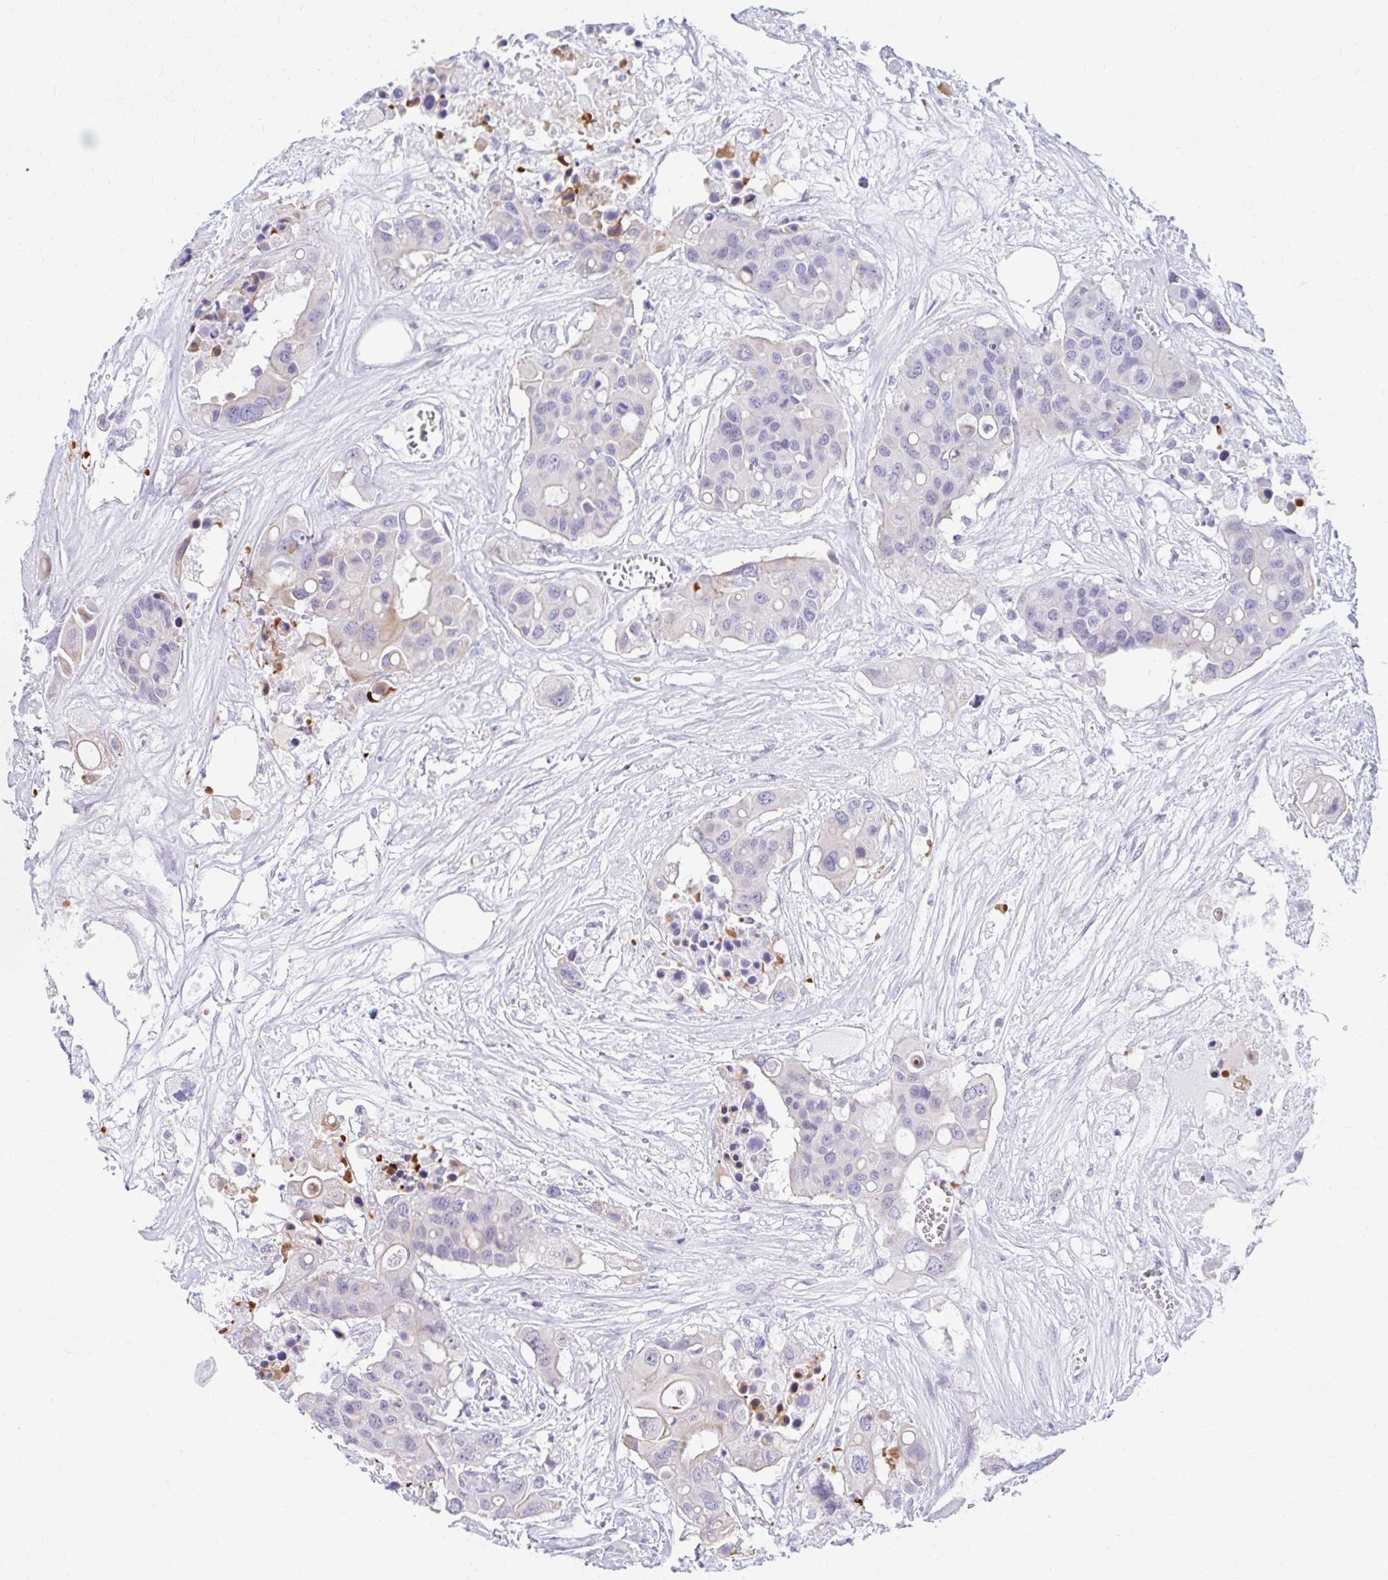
{"staining": {"intensity": "negative", "quantity": "none", "location": "none"}, "tissue": "colorectal cancer", "cell_type": "Tumor cells", "image_type": "cancer", "snomed": [{"axis": "morphology", "description": "Adenocarcinoma, NOS"}, {"axis": "topography", "description": "Colon"}], "caption": "Protein analysis of adenocarcinoma (colorectal) reveals no significant staining in tumor cells.", "gene": "RGS16", "patient": {"sex": "male", "age": 77}}